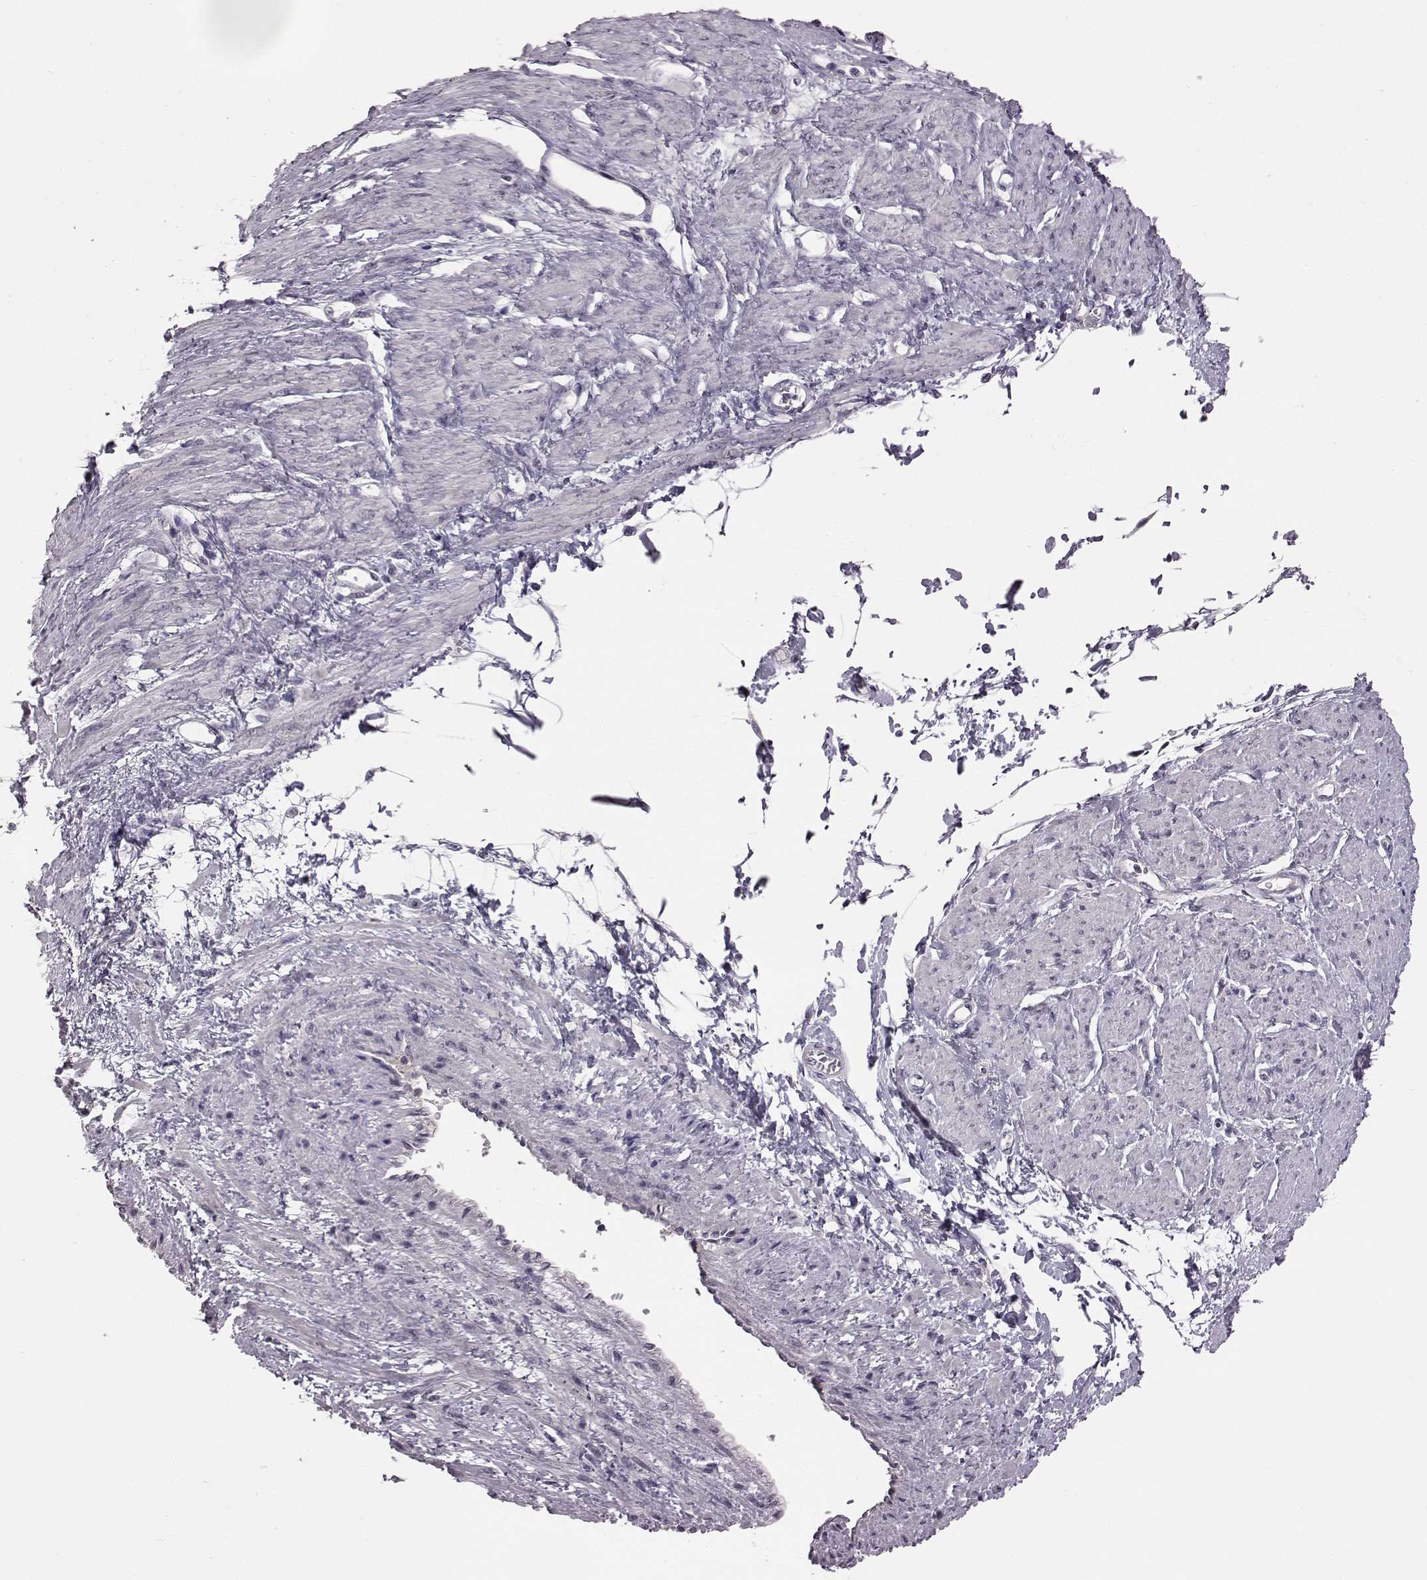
{"staining": {"intensity": "negative", "quantity": "none", "location": "none"}, "tissue": "smooth muscle", "cell_type": "Smooth muscle cells", "image_type": "normal", "snomed": [{"axis": "morphology", "description": "Normal tissue, NOS"}, {"axis": "topography", "description": "Smooth muscle"}, {"axis": "topography", "description": "Uterus"}], "caption": "Smooth muscle stained for a protein using IHC reveals no staining smooth muscle cells.", "gene": "C10orf62", "patient": {"sex": "female", "age": 39}}